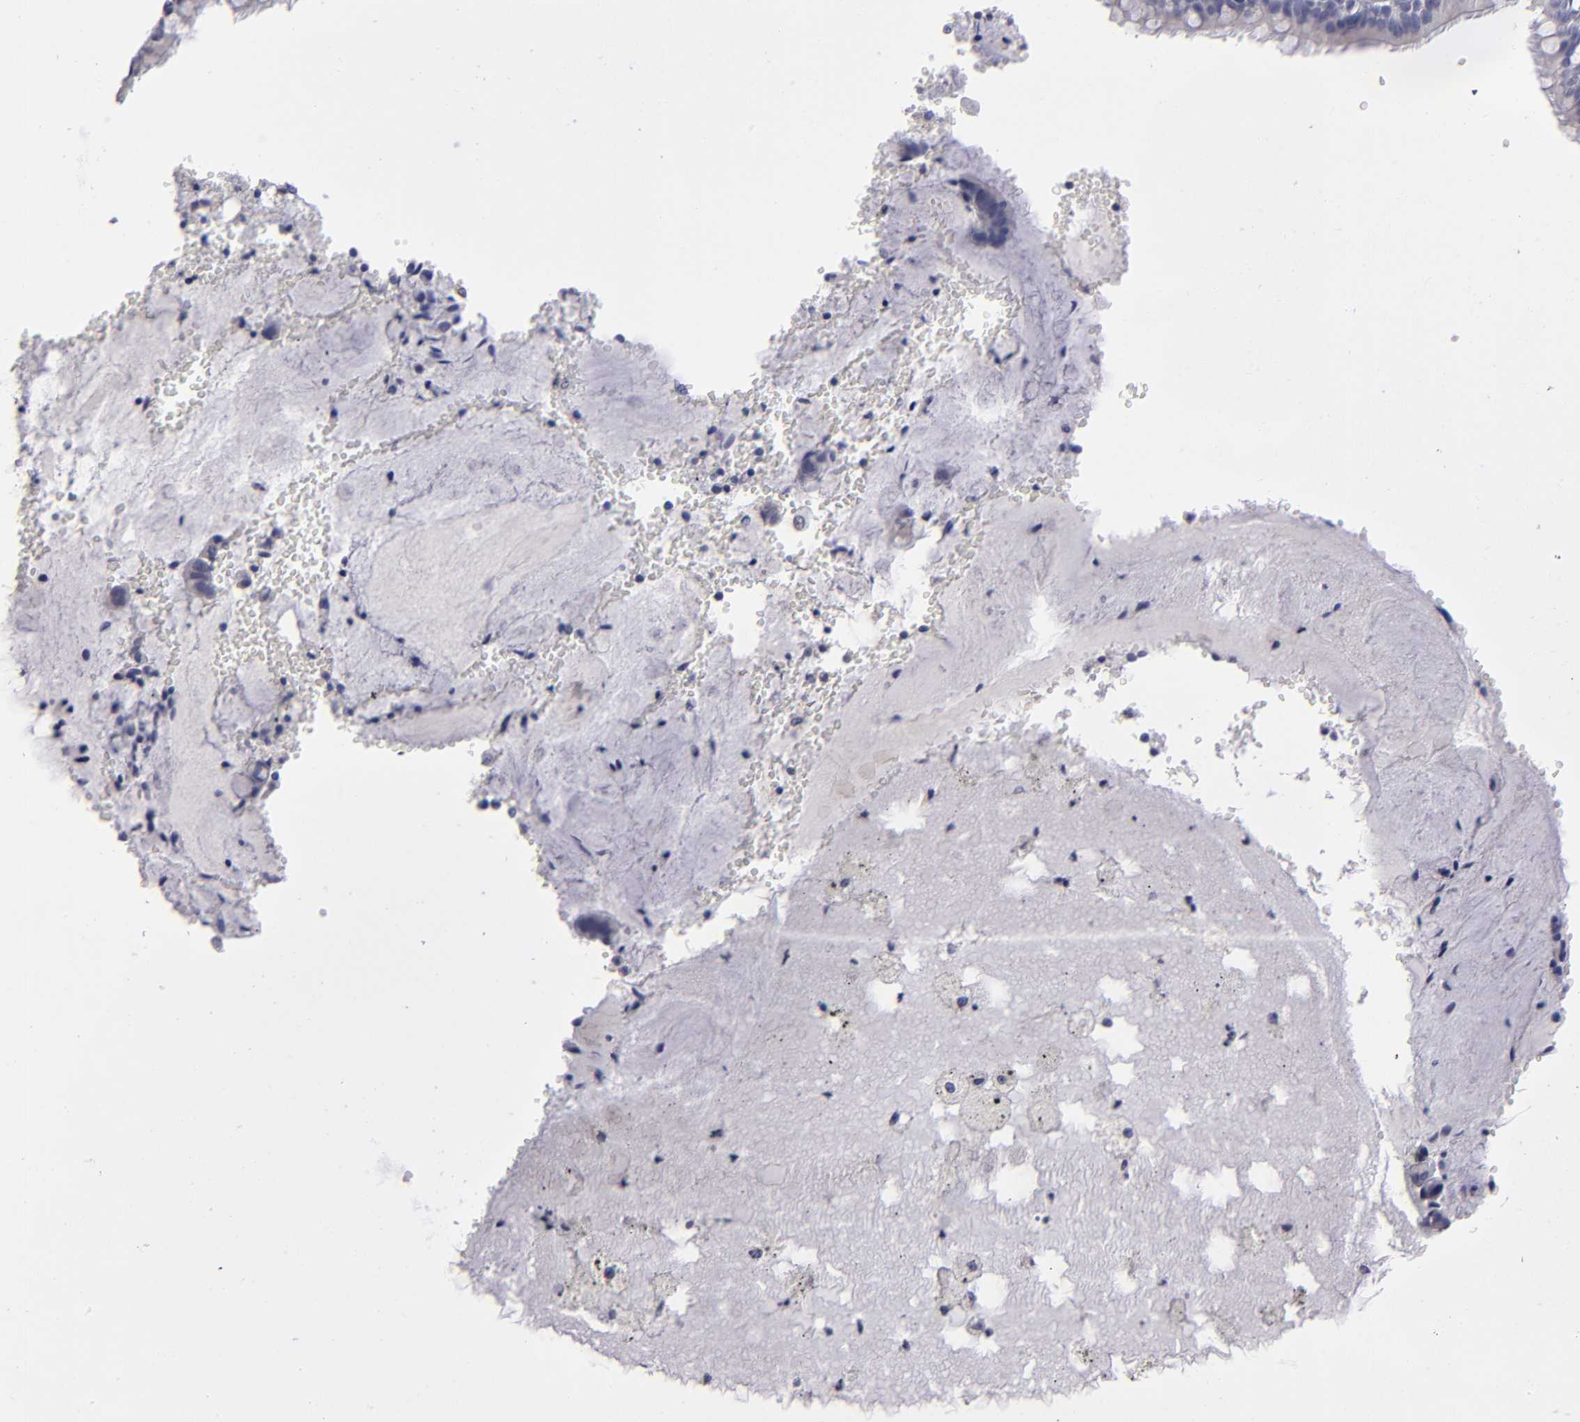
{"staining": {"intensity": "weak", "quantity": "25%-75%", "location": "cytoplasmic/membranous"}, "tissue": "bronchus", "cell_type": "Respiratory epithelial cells", "image_type": "normal", "snomed": [{"axis": "morphology", "description": "Normal tissue, NOS"}, {"axis": "topography", "description": "Bronchus"}, {"axis": "topography", "description": "Lung"}], "caption": "Immunohistochemical staining of benign human bronchus exhibits 25%-75% levels of weak cytoplasmic/membranous protein staining in approximately 25%-75% of respiratory epithelial cells. The staining was performed using DAB, with brown indicating positive protein expression. Nuclei are stained blue with hematoxylin.", "gene": "ZNF175", "patient": {"sex": "female", "age": 56}}